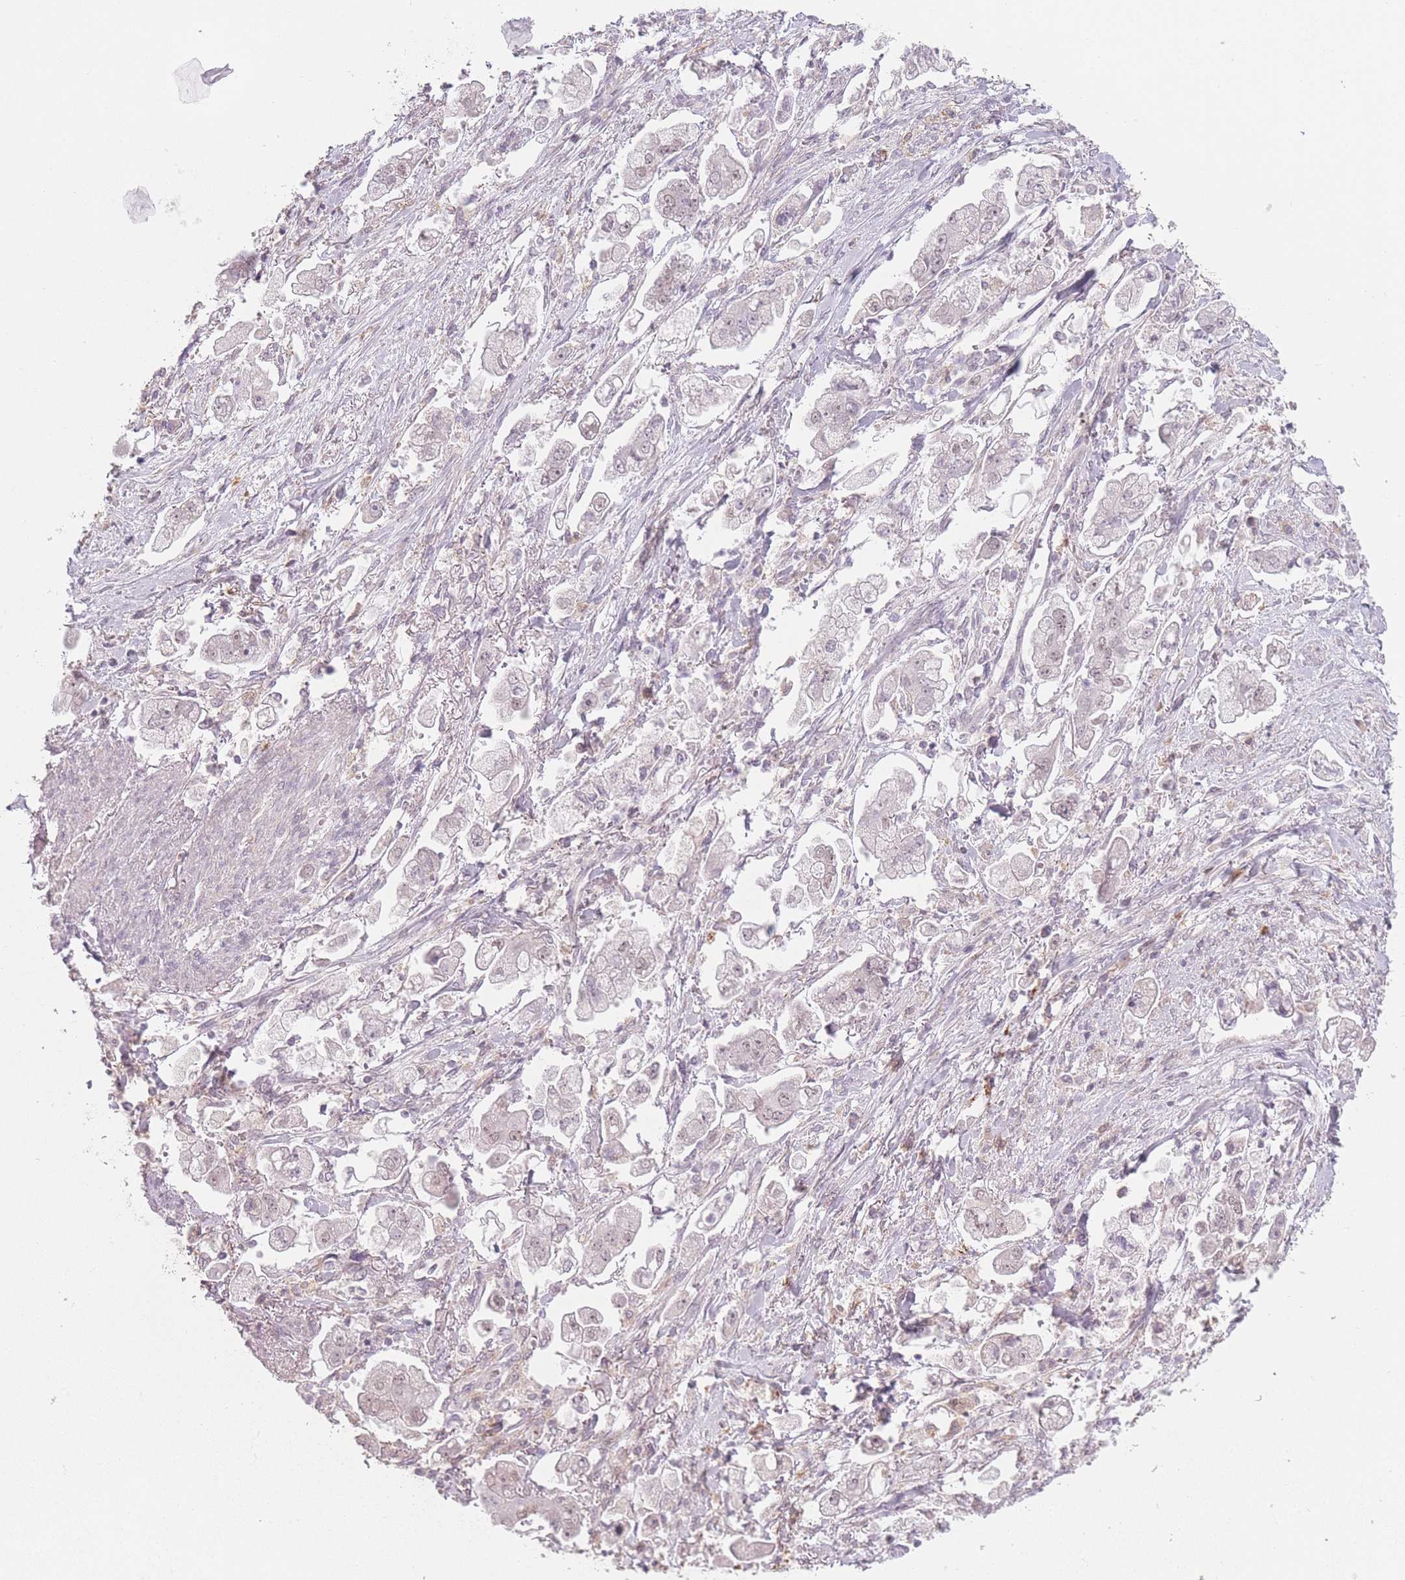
{"staining": {"intensity": "weak", "quantity": "25%-75%", "location": "nuclear"}, "tissue": "stomach cancer", "cell_type": "Tumor cells", "image_type": "cancer", "snomed": [{"axis": "morphology", "description": "Adenocarcinoma, NOS"}, {"axis": "topography", "description": "Stomach"}], "caption": "Human stomach adenocarcinoma stained with a brown dye reveals weak nuclear positive staining in approximately 25%-75% of tumor cells.", "gene": "OR10C1", "patient": {"sex": "male", "age": 62}}